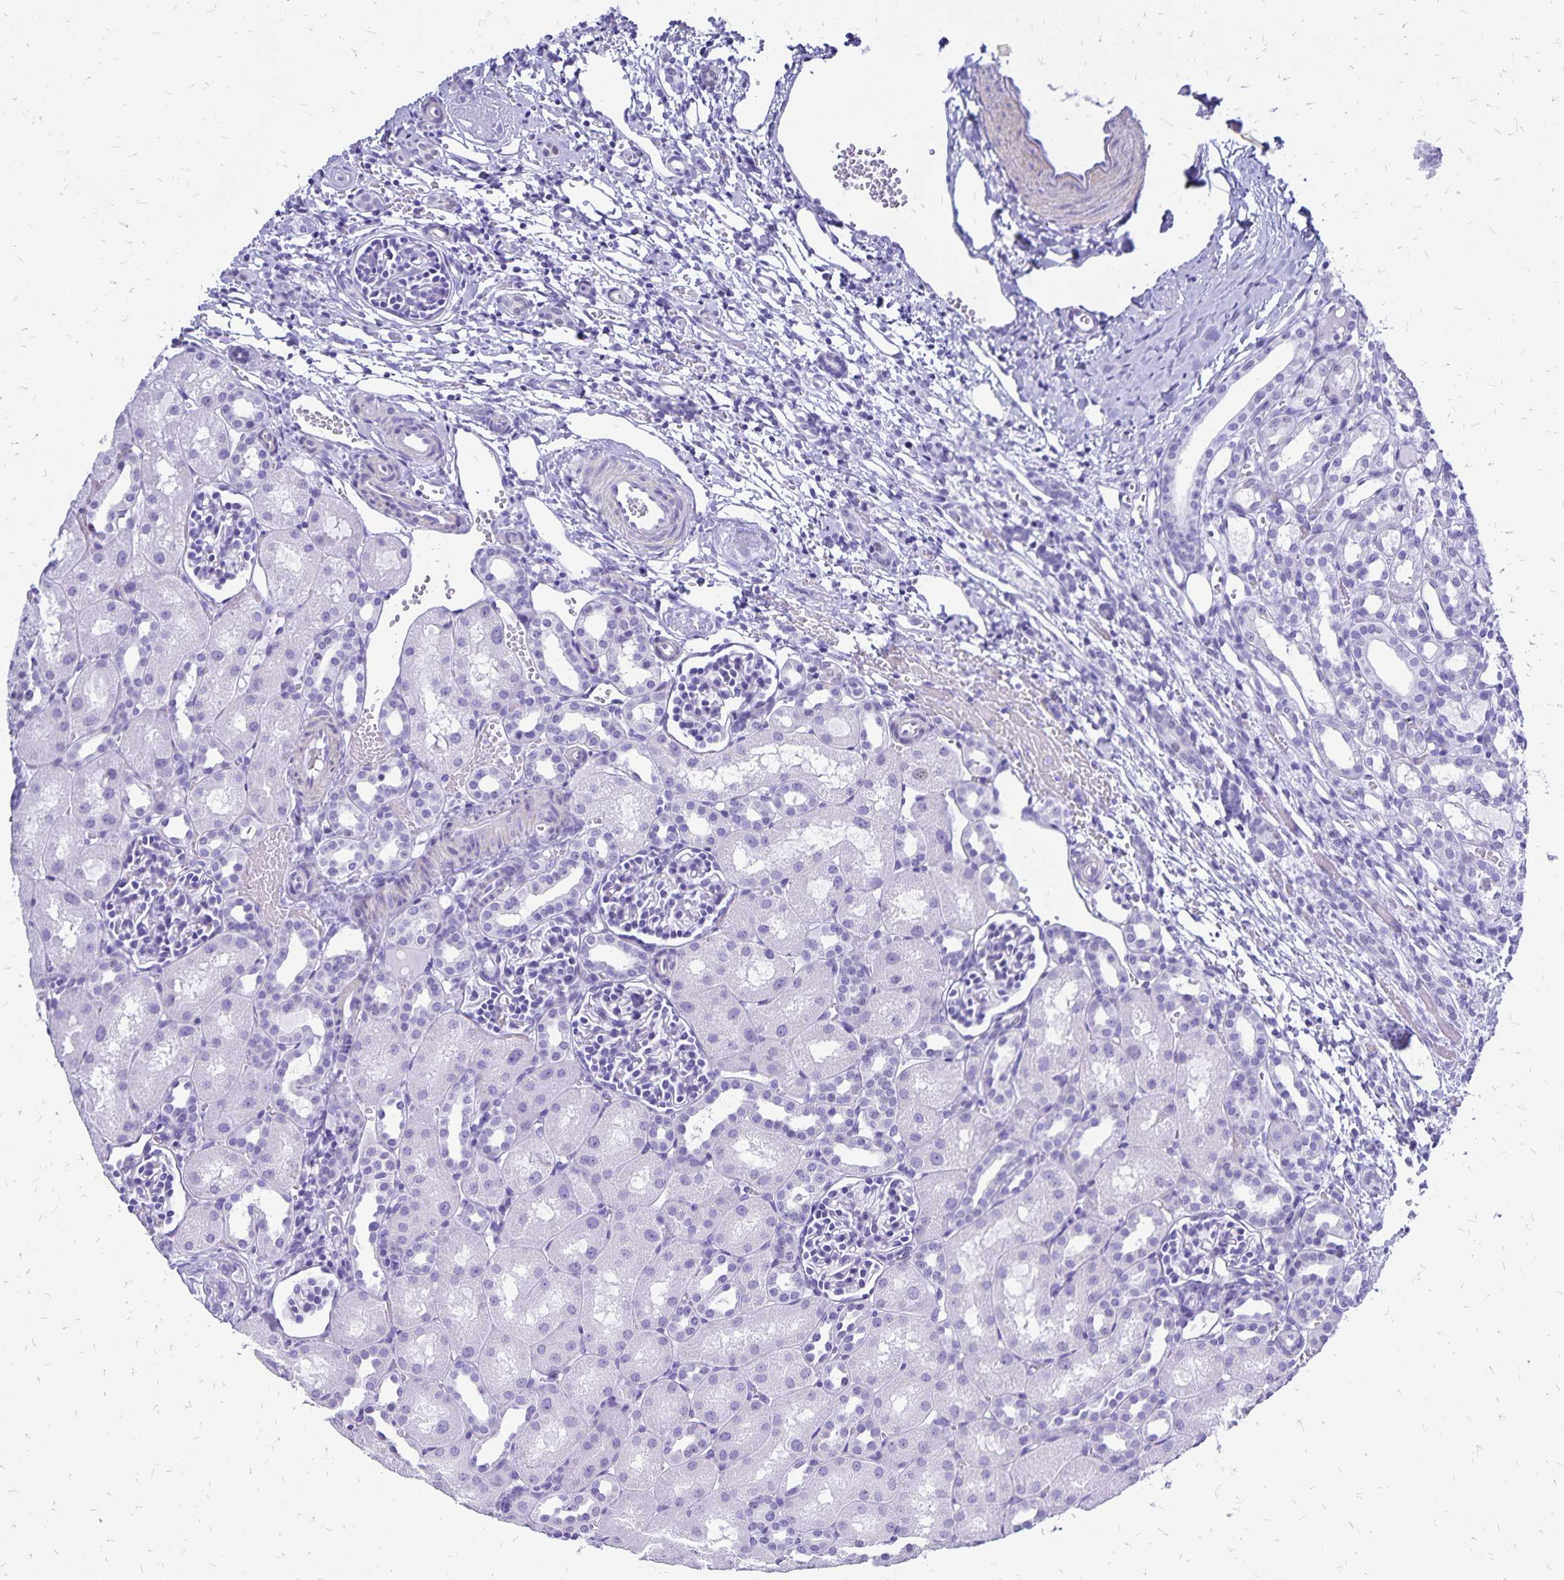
{"staining": {"intensity": "negative", "quantity": "none", "location": "none"}, "tissue": "kidney", "cell_type": "Cells in glomeruli", "image_type": "normal", "snomed": [{"axis": "morphology", "description": "Normal tissue, NOS"}, {"axis": "topography", "description": "Kidney"}], "caption": "This is an immunohistochemistry (IHC) photomicrograph of normal human kidney. There is no positivity in cells in glomeruli.", "gene": "HMGB3", "patient": {"sex": "male", "age": 1}}